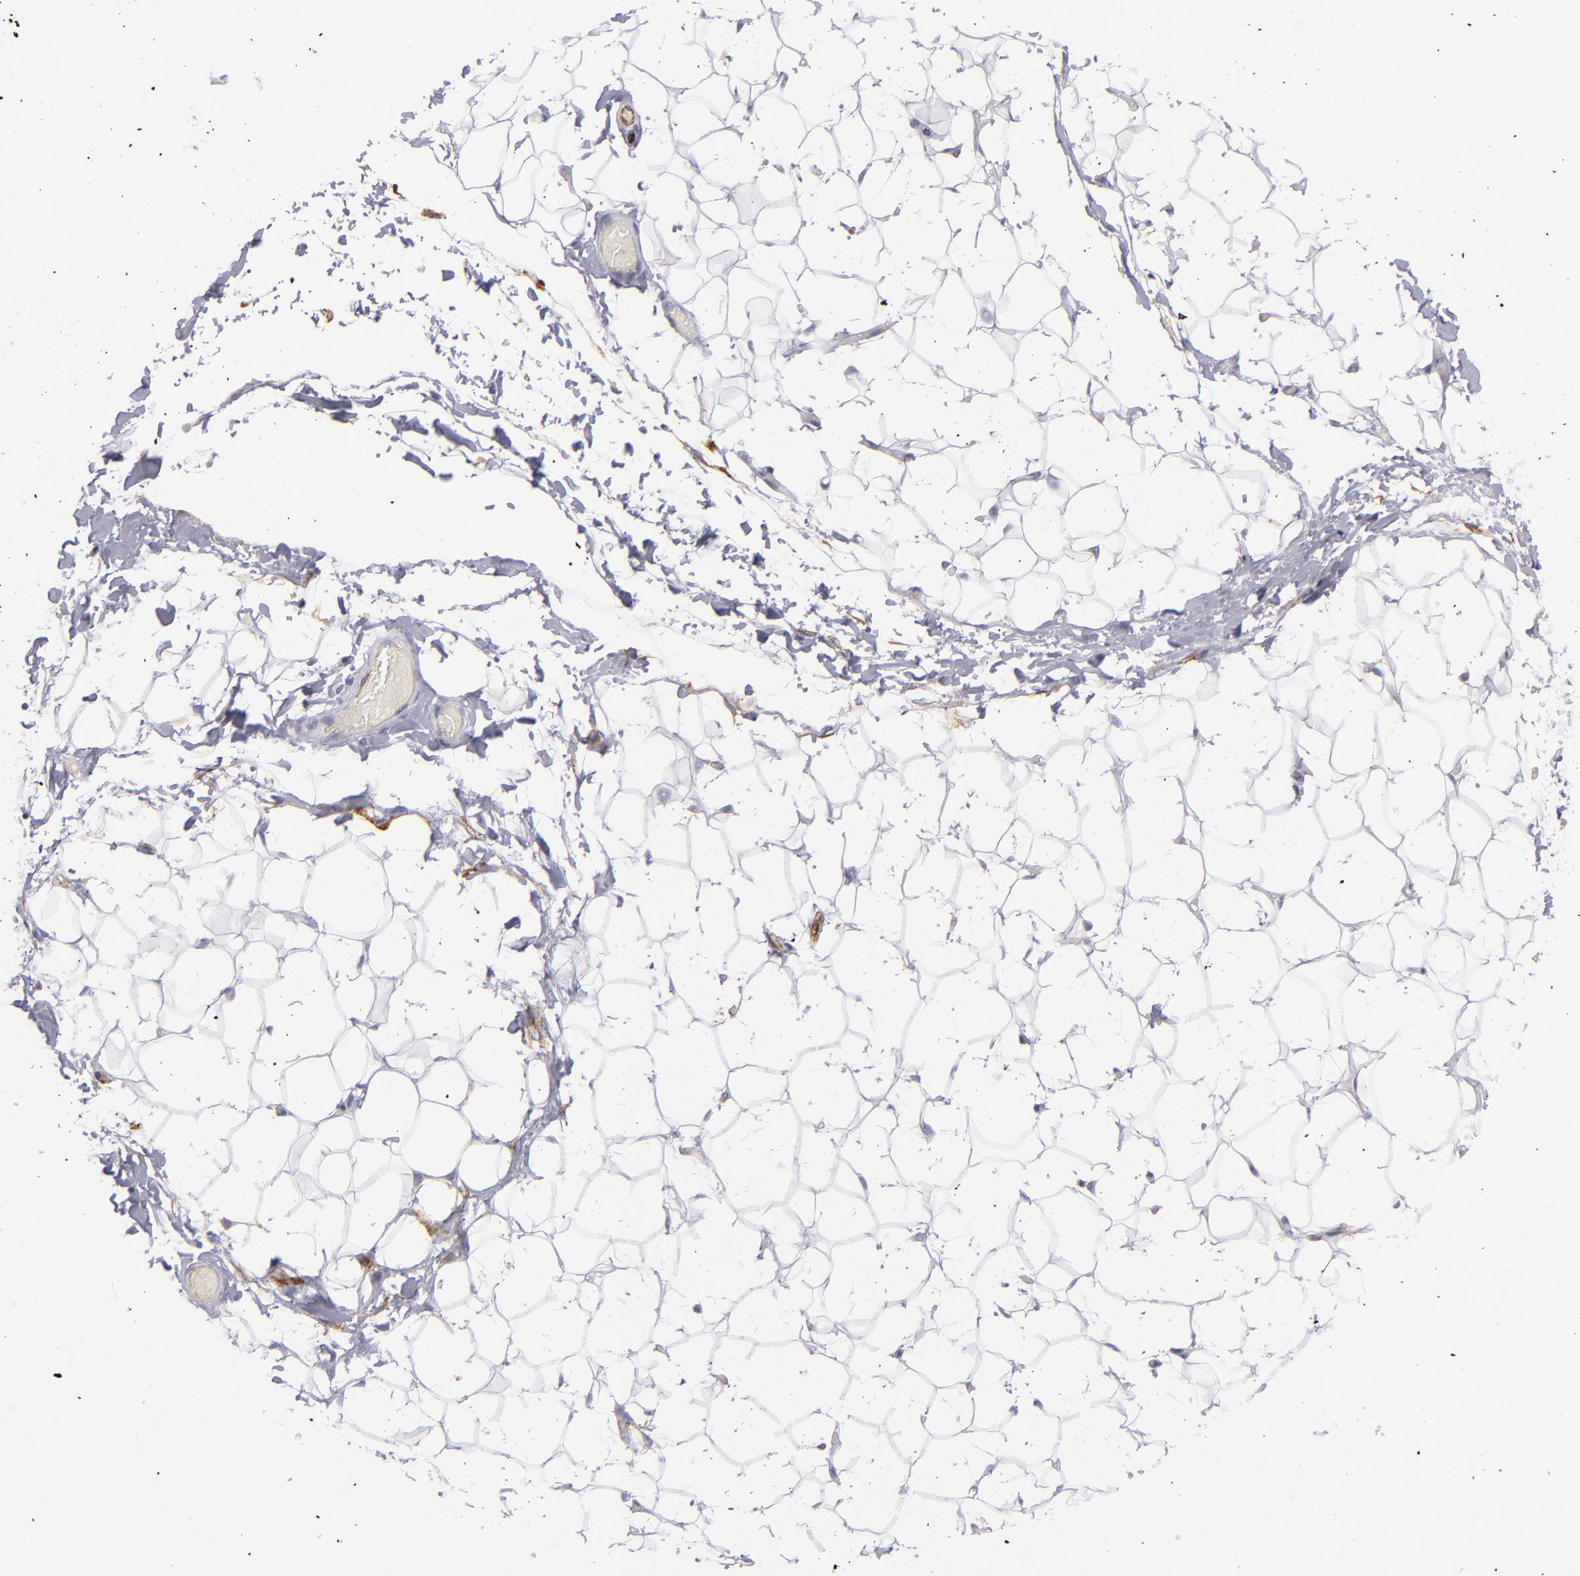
{"staining": {"intensity": "negative", "quantity": "none", "location": "none"}, "tissue": "adipose tissue", "cell_type": "Adipocytes", "image_type": "normal", "snomed": [{"axis": "morphology", "description": "Normal tissue, NOS"}, {"axis": "topography", "description": "Soft tissue"}], "caption": "High power microscopy photomicrograph of an immunohistochemistry (IHC) histopathology image of normal adipose tissue, revealing no significant staining in adipocytes.", "gene": "ACE", "patient": {"sex": "male", "age": 26}}